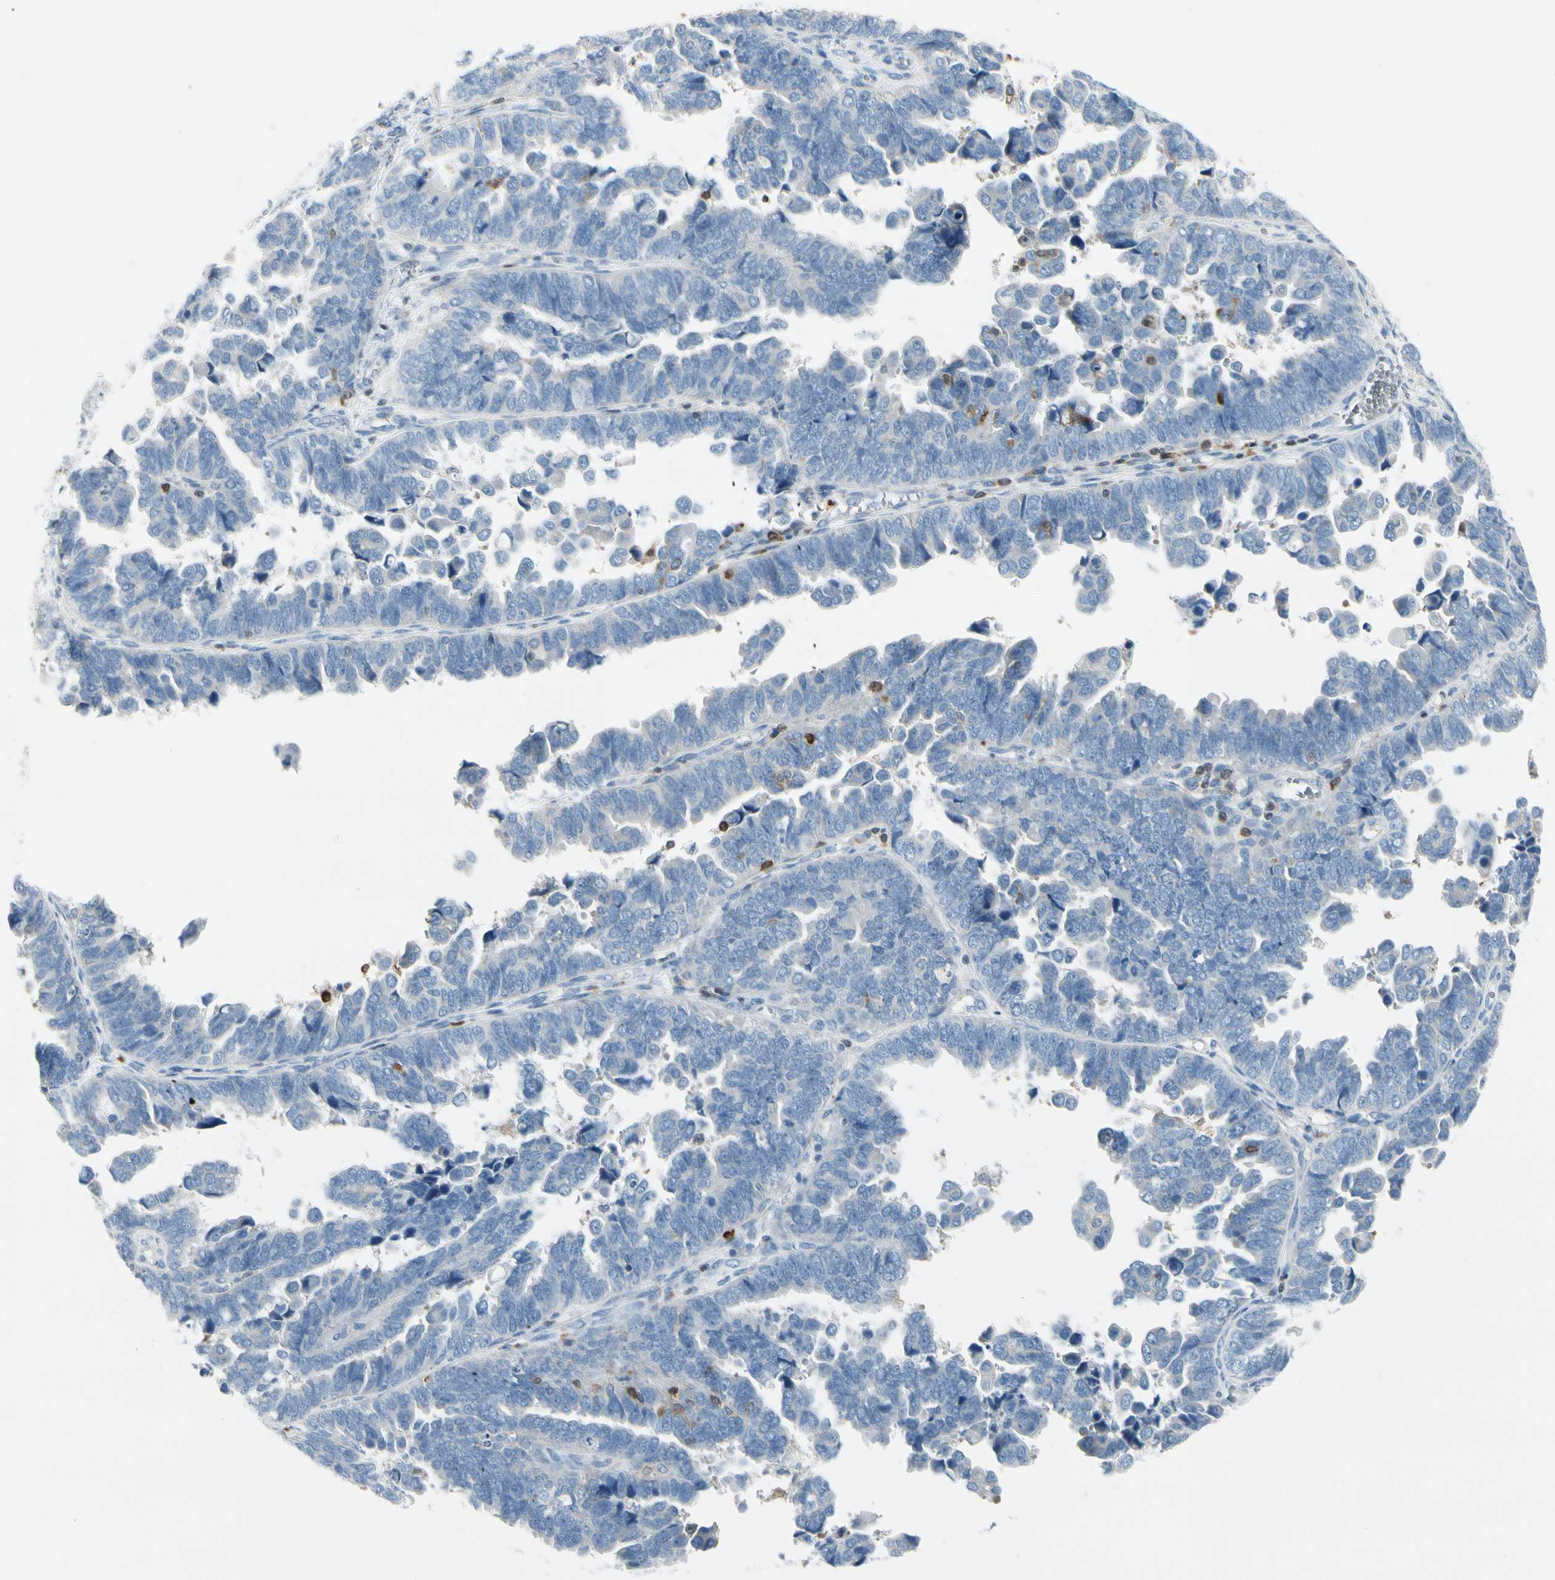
{"staining": {"intensity": "negative", "quantity": "none", "location": "none"}, "tissue": "endometrial cancer", "cell_type": "Tumor cells", "image_type": "cancer", "snomed": [{"axis": "morphology", "description": "Adenocarcinoma, NOS"}, {"axis": "topography", "description": "Endometrium"}], "caption": "Immunohistochemistry of human adenocarcinoma (endometrial) exhibits no expression in tumor cells.", "gene": "TRAF1", "patient": {"sex": "female", "age": 75}}